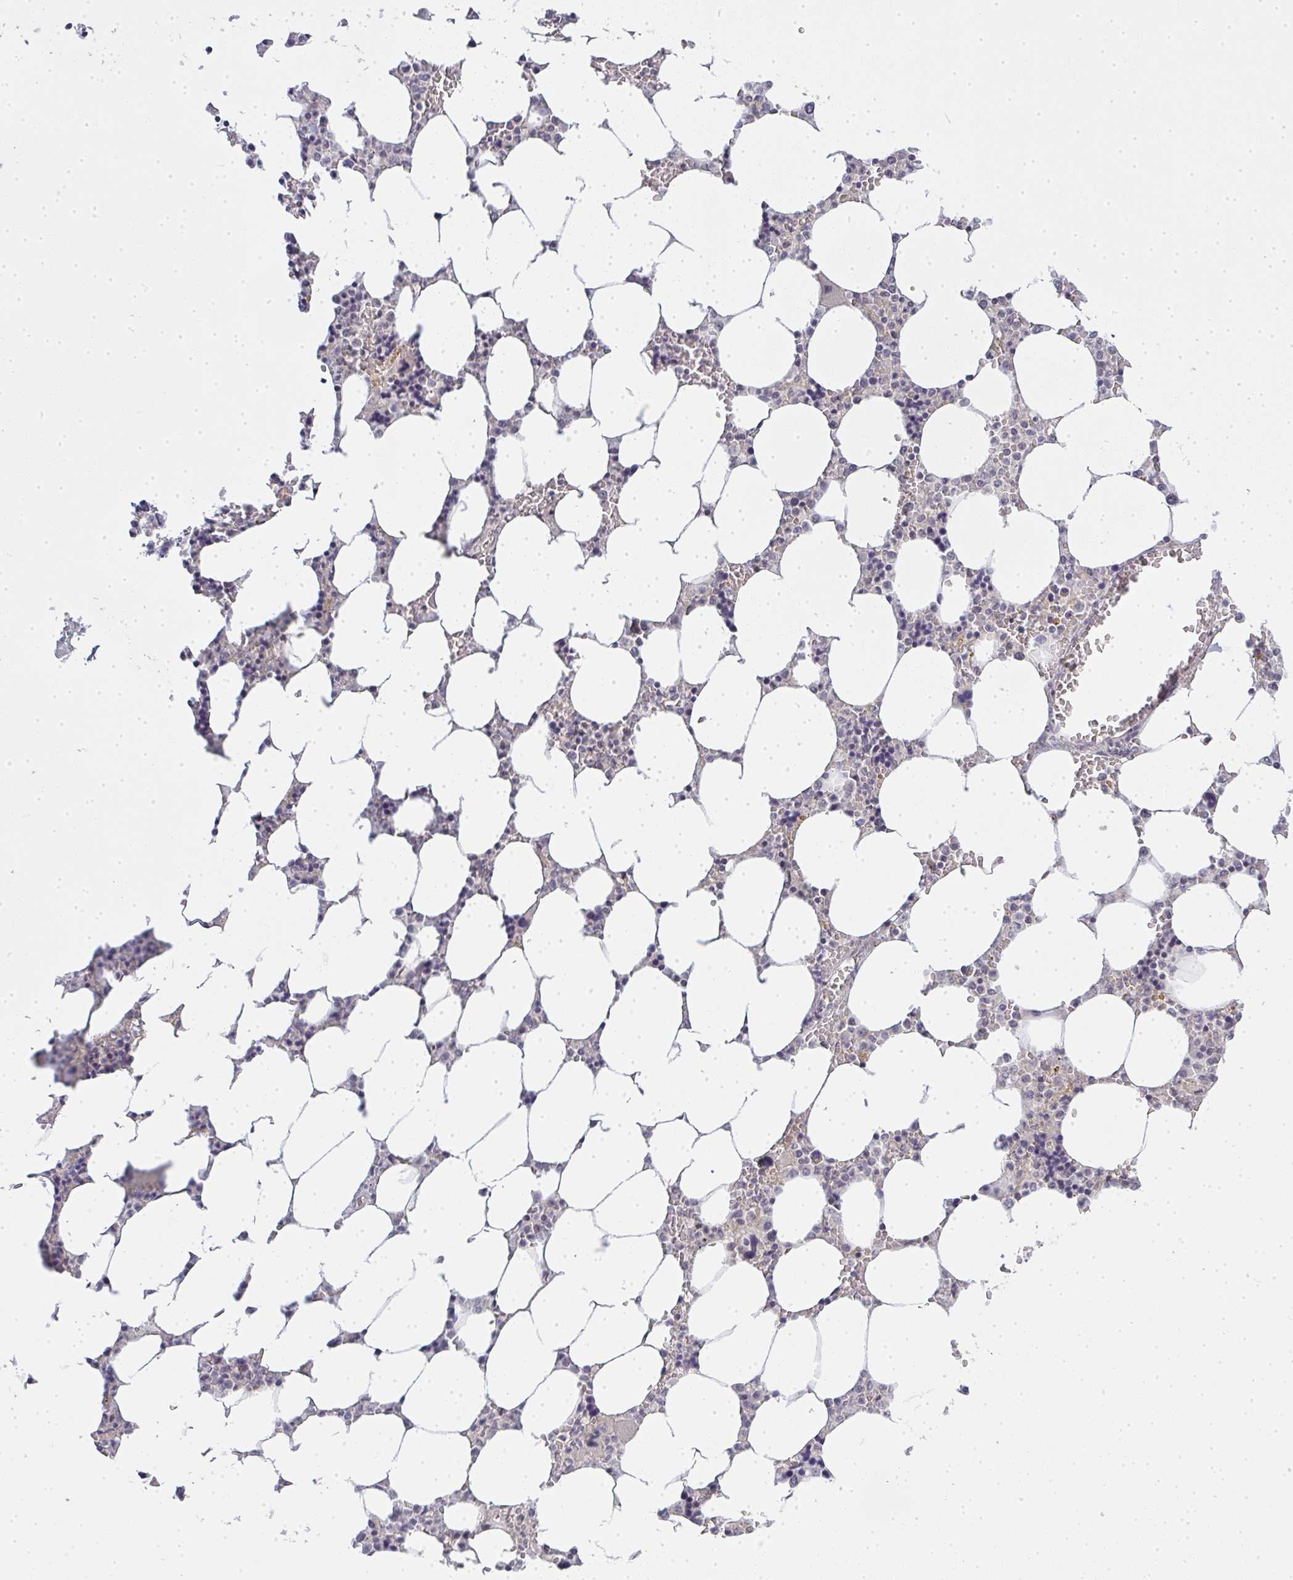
{"staining": {"intensity": "negative", "quantity": "none", "location": "none"}, "tissue": "bone marrow", "cell_type": "Hematopoietic cells", "image_type": "normal", "snomed": [{"axis": "morphology", "description": "Normal tissue, NOS"}, {"axis": "topography", "description": "Bone marrow"}], "caption": "Protein analysis of unremarkable bone marrow displays no significant positivity in hematopoietic cells. The staining is performed using DAB (3,3'-diaminobenzidine) brown chromogen with nuclei counter-stained in using hematoxylin.", "gene": "GSDMB", "patient": {"sex": "male", "age": 64}}